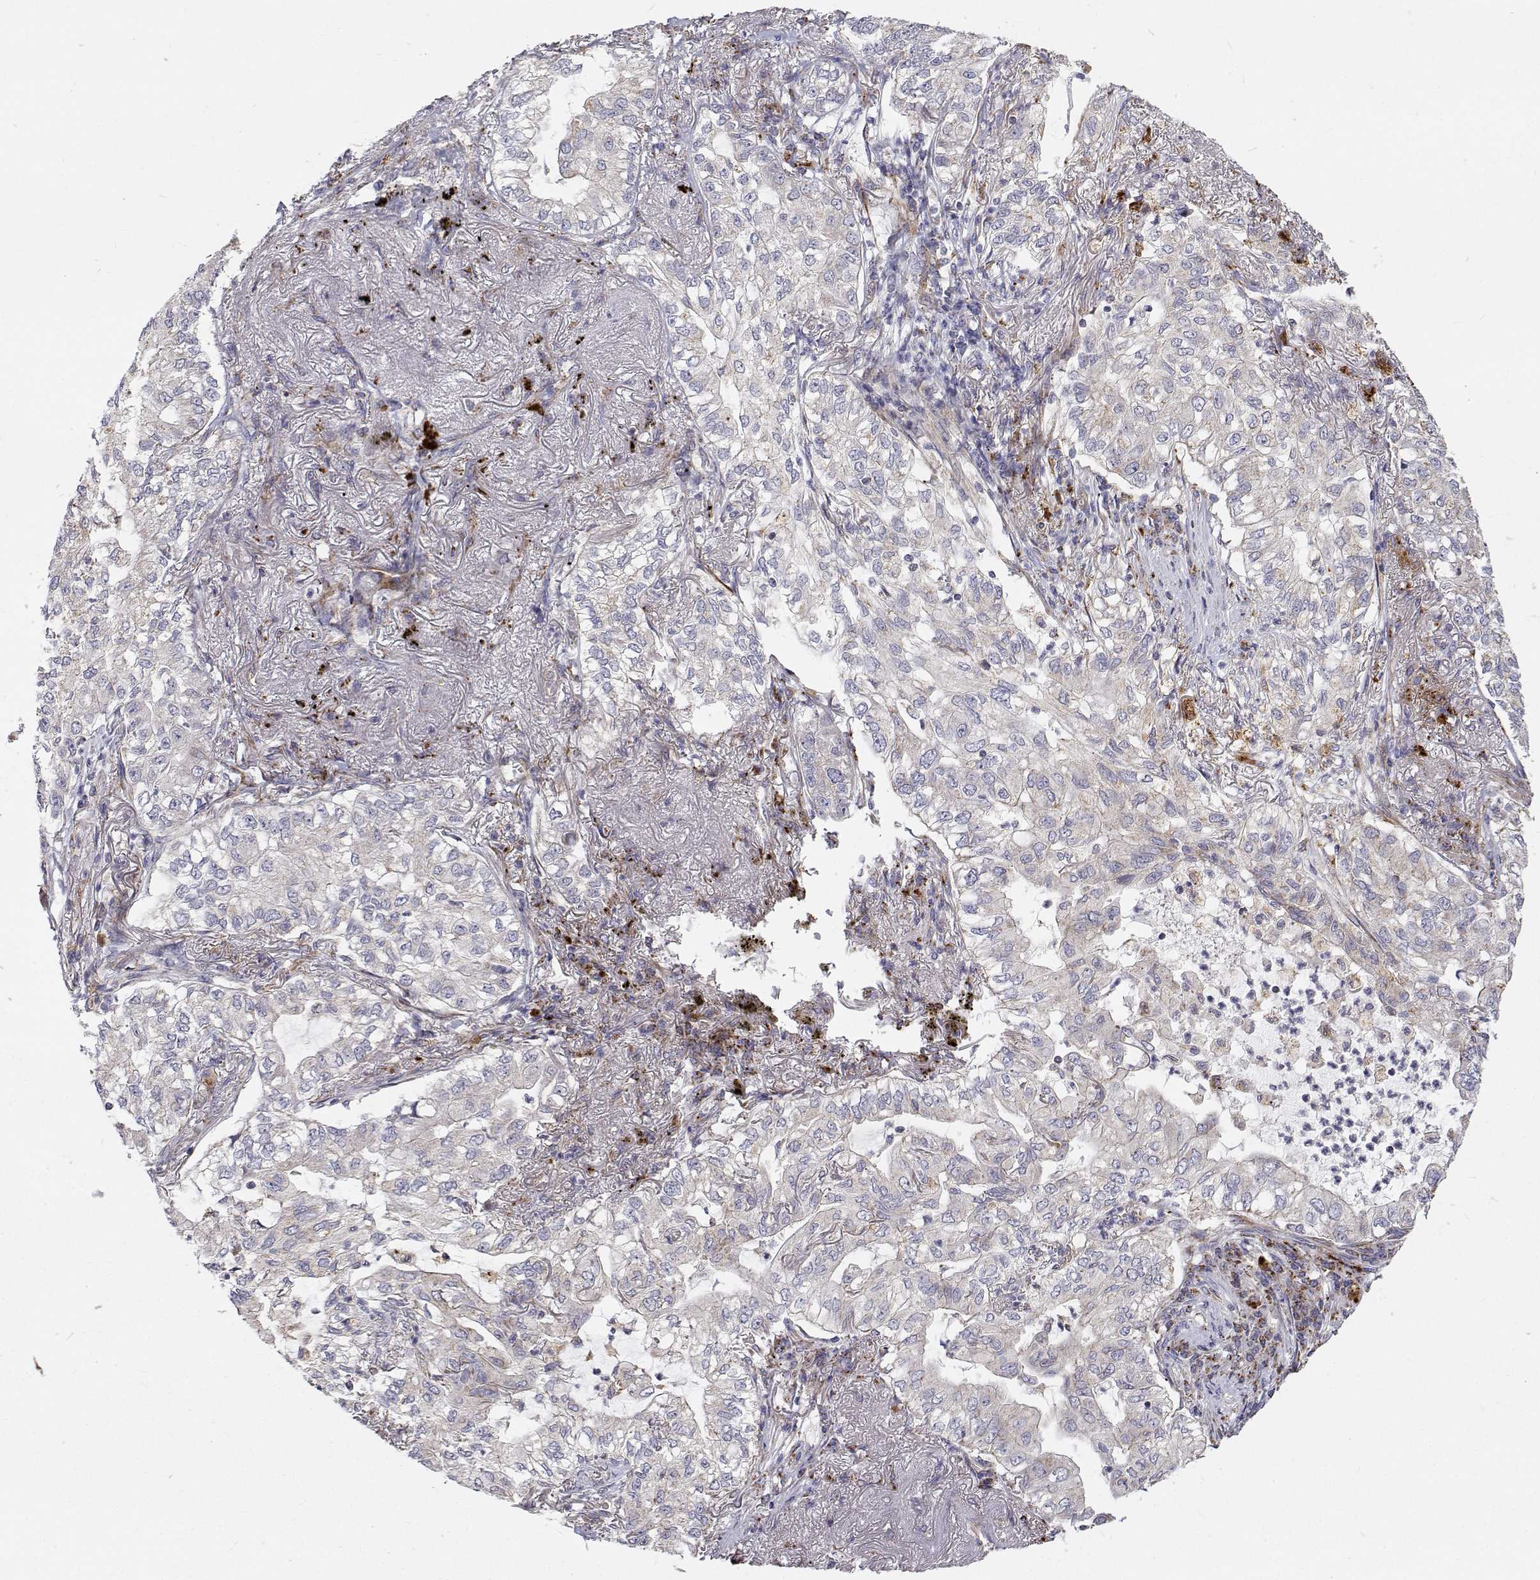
{"staining": {"intensity": "negative", "quantity": "none", "location": "none"}, "tissue": "lung cancer", "cell_type": "Tumor cells", "image_type": "cancer", "snomed": [{"axis": "morphology", "description": "Adenocarcinoma, NOS"}, {"axis": "topography", "description": "Lung"}], "caption": "The immunohistochemistry histopathology image has no significant staining in tumor cells of lung cancer (adenocarcinoma) tissue.", "gene": "SPICE1", "patient": {"sex": "female", "age": 73}}